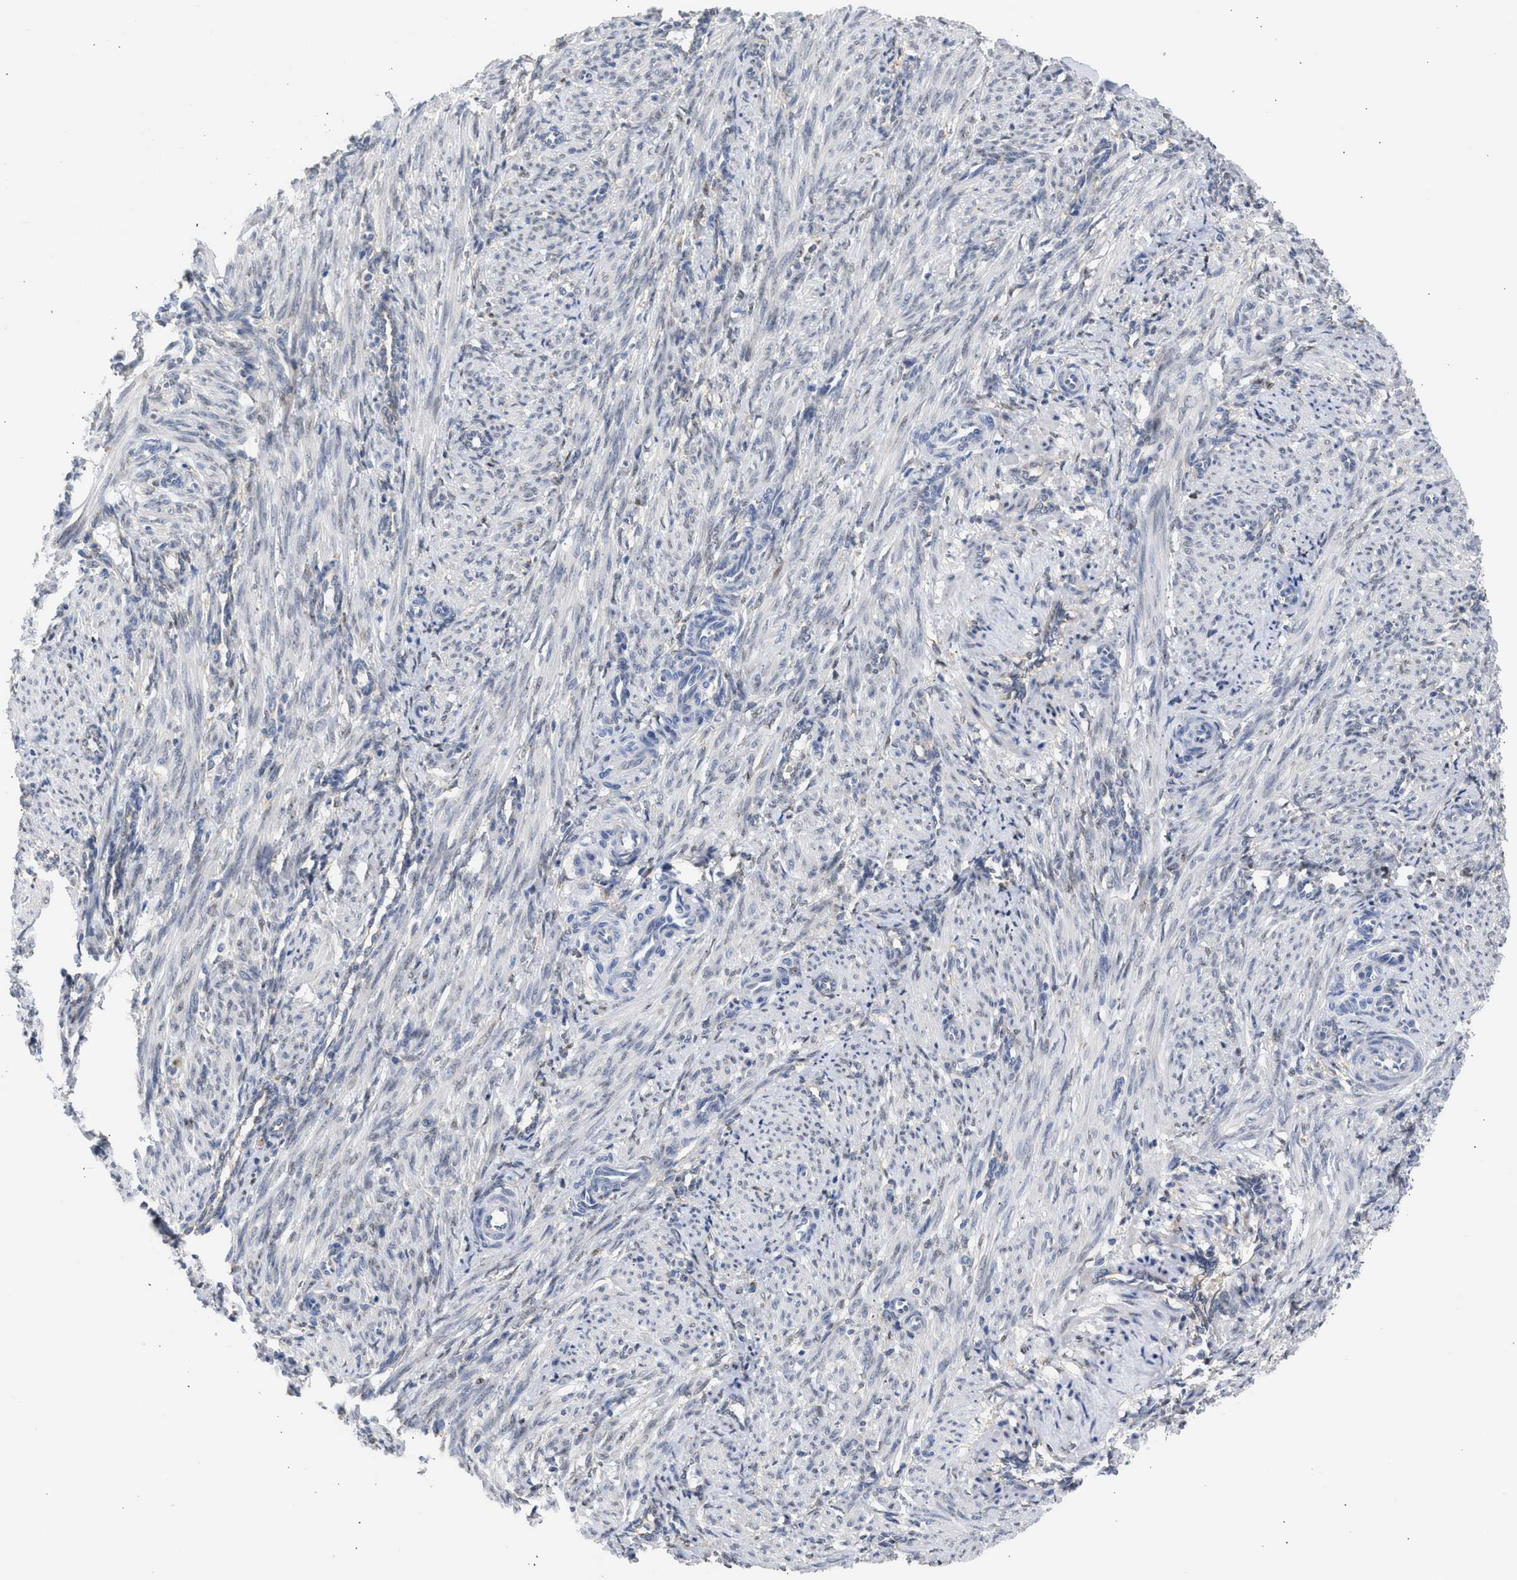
{"staining": {"intensity": "negative", "quantity": "none", "location": "none"}, "tissue": "smooth muscle", "cell_type": "Smooth muscle cells", "image_type": "normal", "snomed": [{"axis": "morphology", "description": "Normal tissue, NOS"}, {"axis": "topography", "description": "Endometrium"}], "caption": "Immunohistochemical staining of benign human smooth muscle exhibits no significant expression in smooth muscle cells.", "gene": "TMED1", "patient": {"sex": "female", "age": 33}}